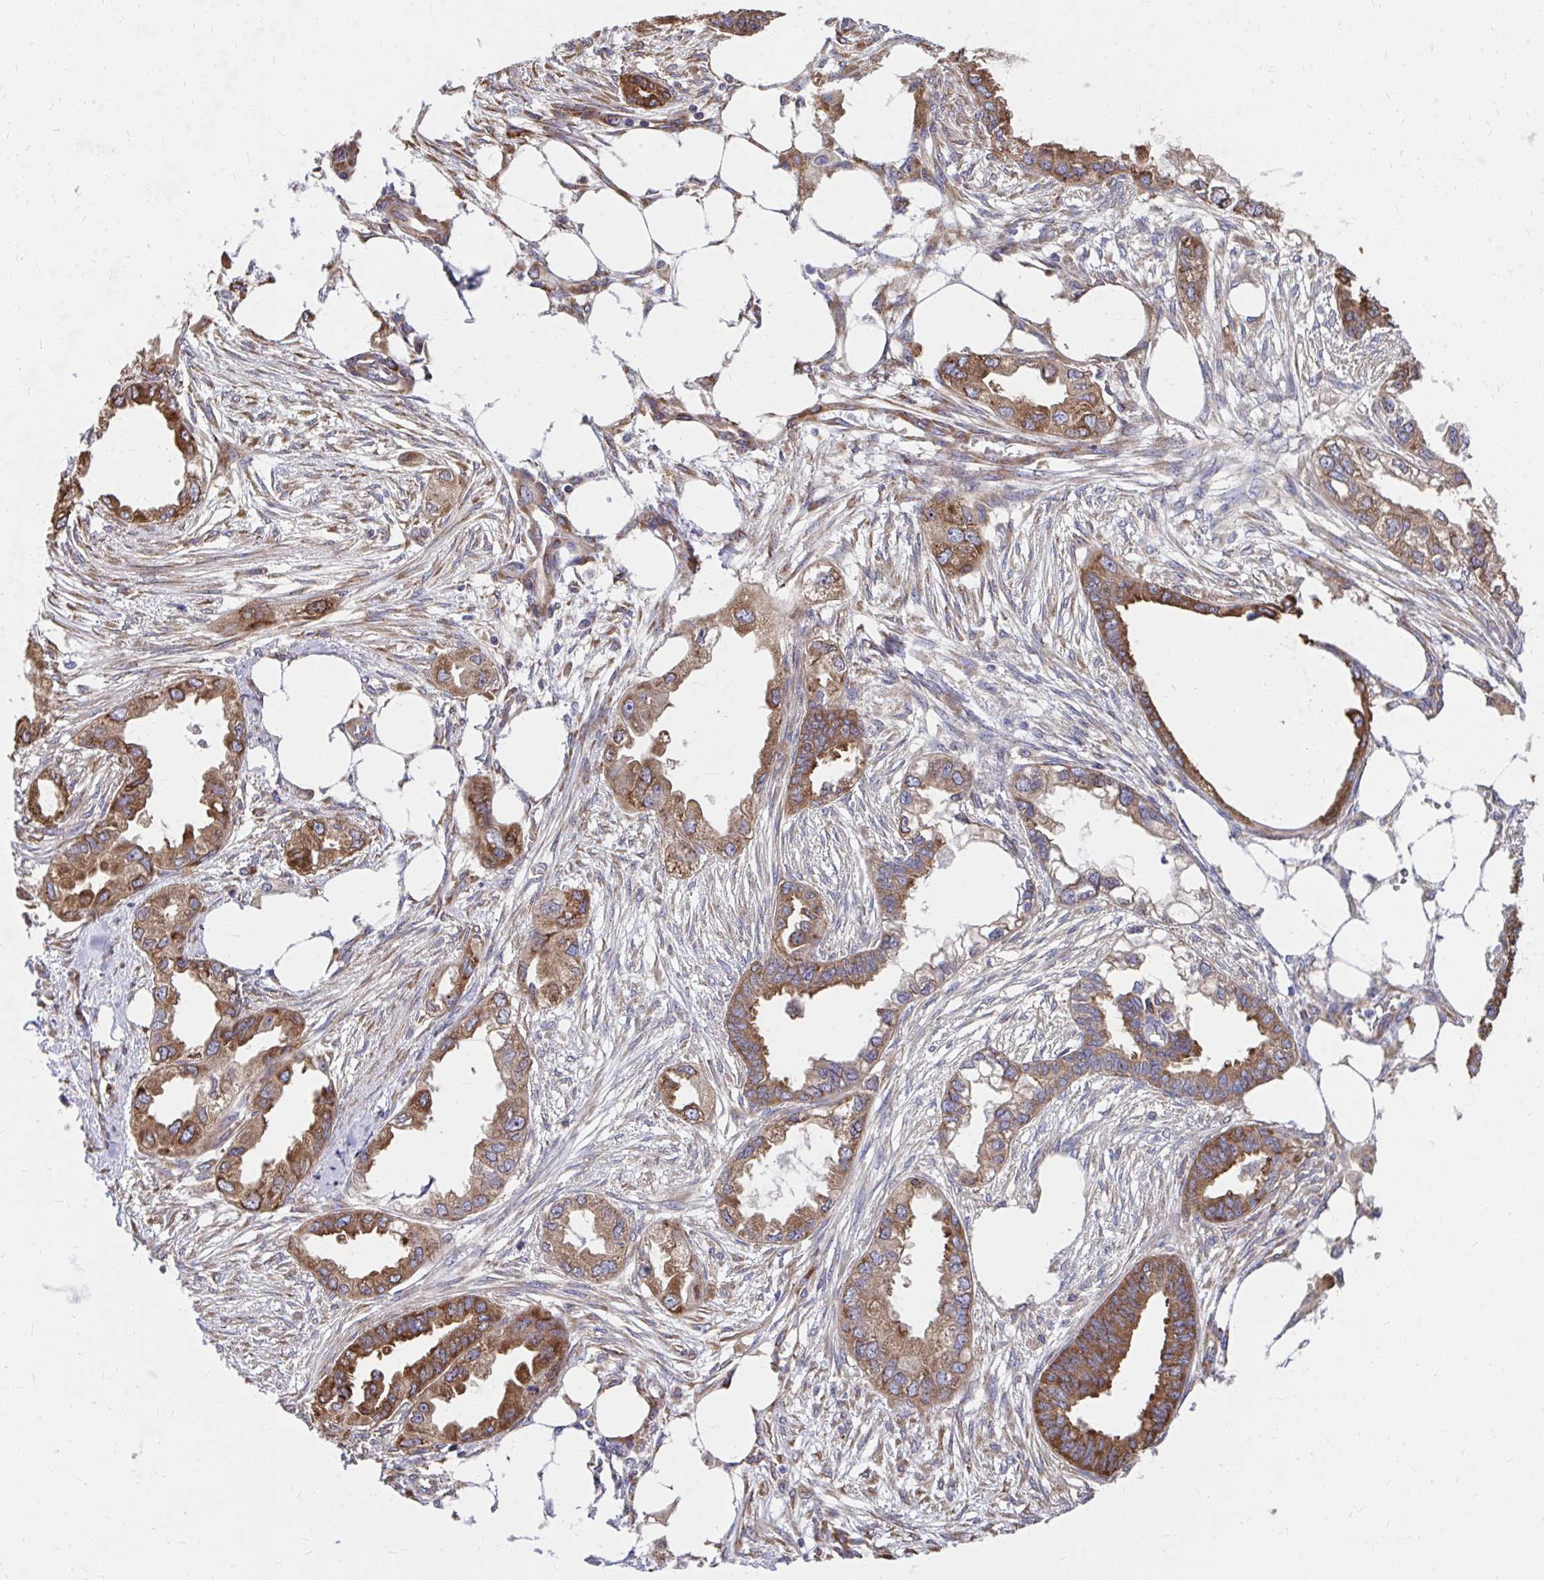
{"staining": {"intensity": "strong", "quantity": ">75%", "location": "cytoplasmic/membranous"}, "tissue": "endometrial cancer", "cell_type": "Tumor cells", "image_type": "cancer", "snomed": [{"axis": "morphology", "description": "Adenocarcinoma, NOS"}, {"axis": "morphology", "description": "Adenocarcinoma, metastatic, NOS"}, {"axis": "topography", "description": "Adipose tissue"}, {"axis": "topography", "description": "Endometrium"}], "caption": "A brown stain highlights strong cytoplasmic/membranous staining of a protein in human endometrial cancer (adenocarcinoma) tumor cells.", "gene": "ZNF778", "patient": {"sex": "female", "age": 67}}